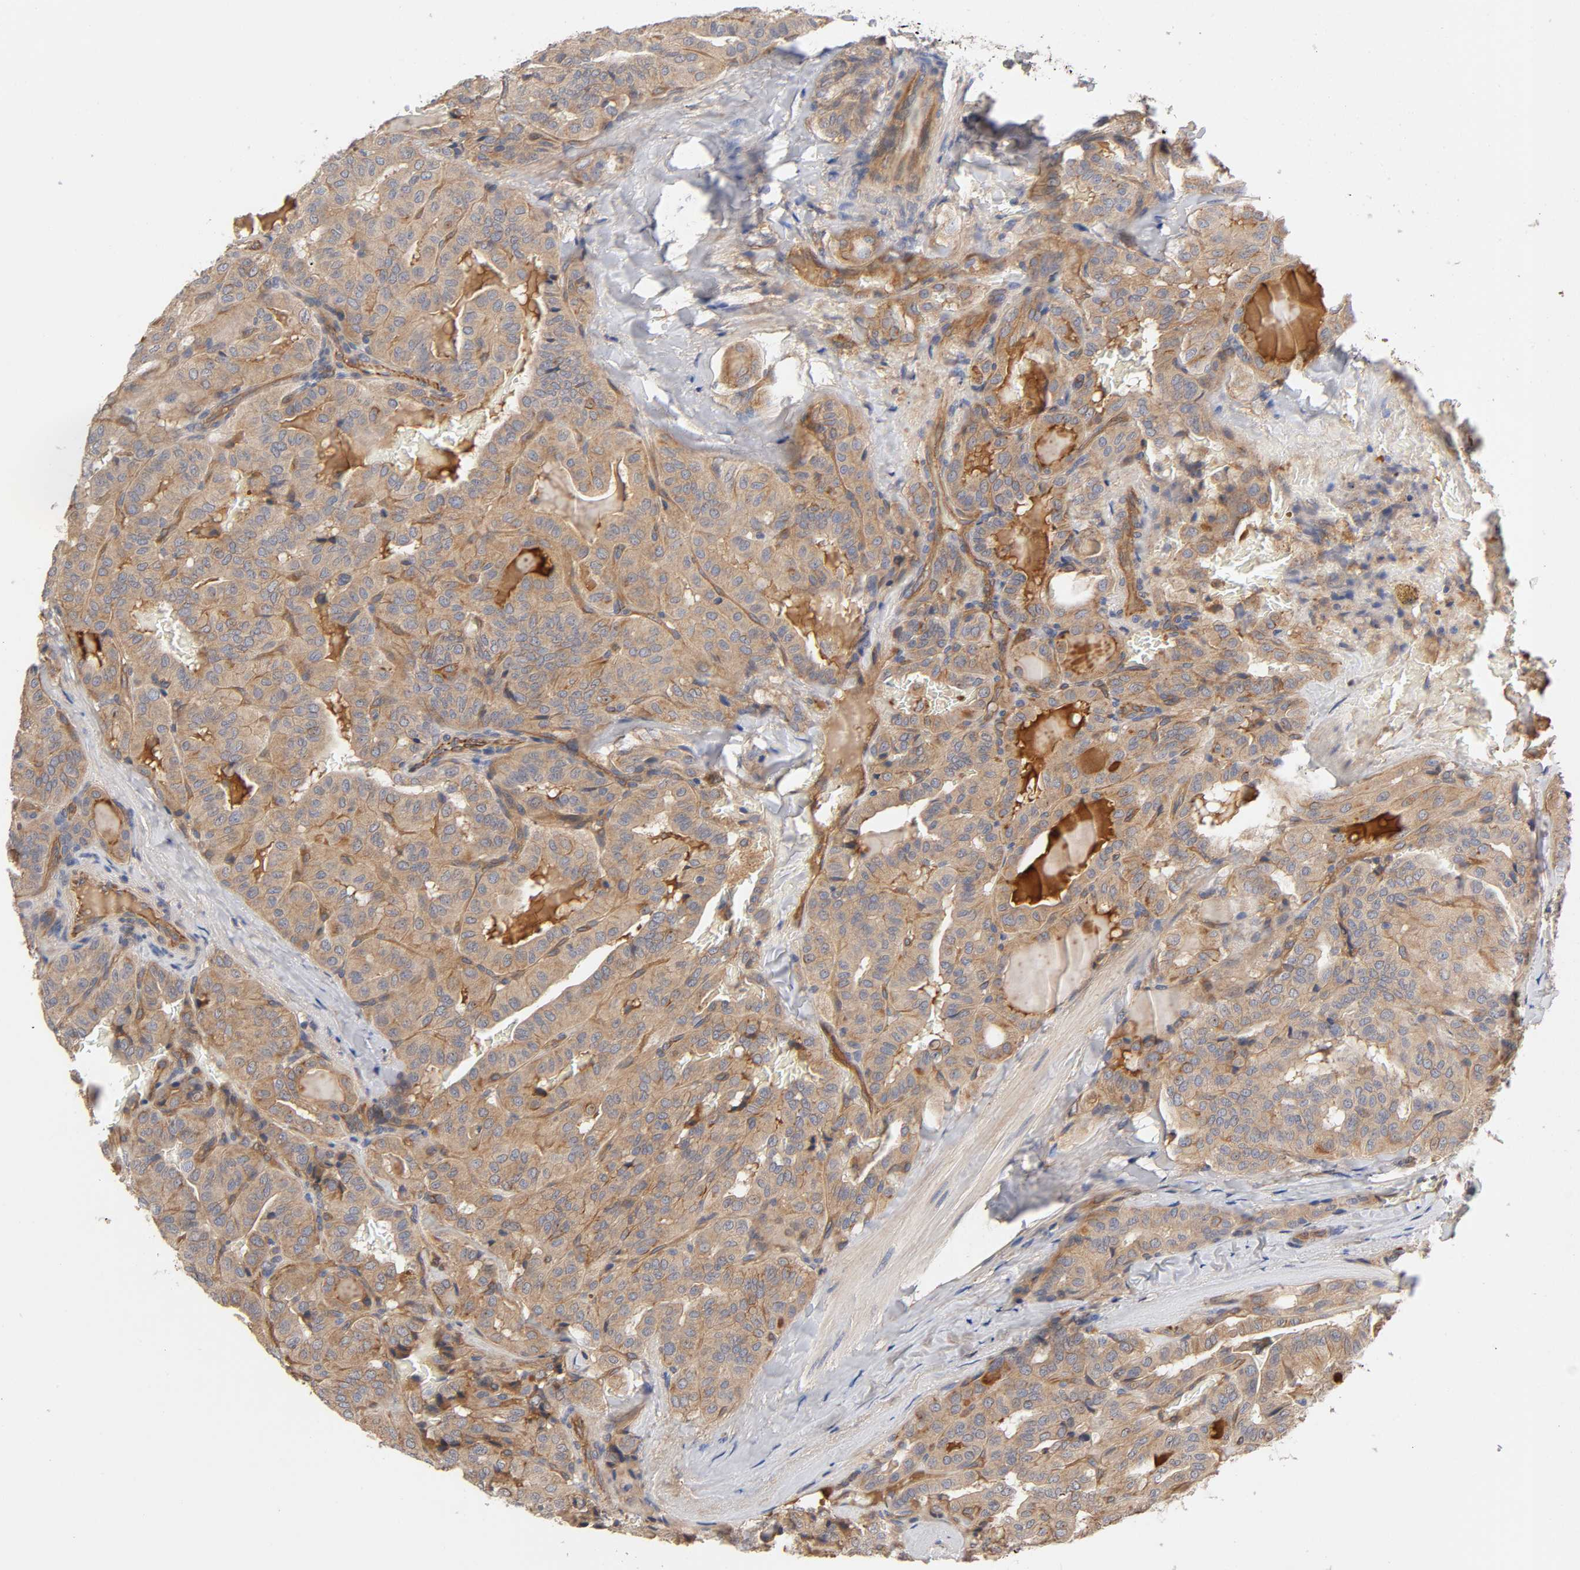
{"staining": {"intensity": "moderate", "quantity": ">75%", "location": "cytoplasmic/membranous"}, "tissue": "thyroid cancer", "cell_type": "Tumor cells", "image_type": "cancer", "snomed": [{"axis": "morphology", "description": "Papillary adenocarcinoma, NOS"}, {"axis": "topography", "description": "Thyroid gland"}], "caption": "Immunohistochemical staining of human thyroid papillary adenocarcinoma exhibits moderate cytoplasmic/membranous protein expression in approximately >75% of tumor cells.", "gene": "RAB13", "patient": {"sex": "male", "age": 77}}